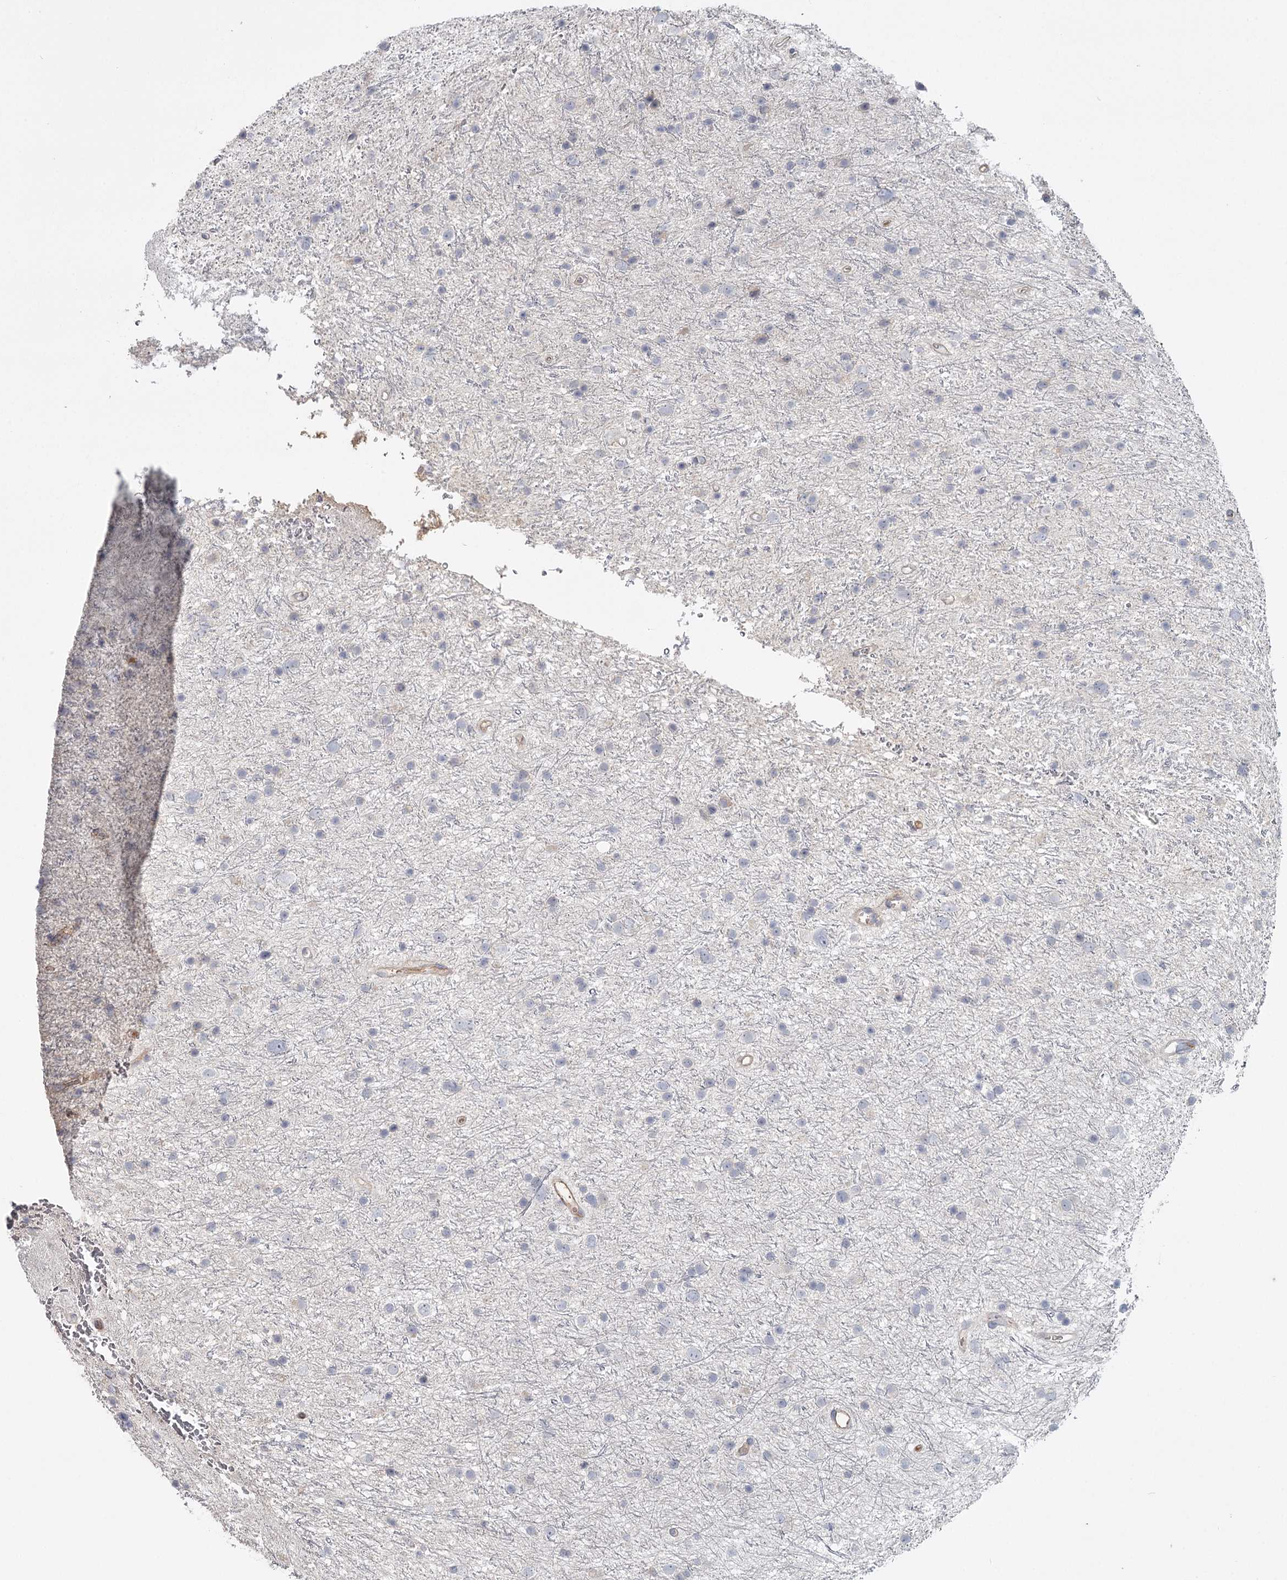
{"staining": {"intensity": "negative", "quantity": "none", "location": "none"}, "tissue": "glioma", "cell_type": "Tumor cells", "image_type": "cancer", "snomed": [{"axis": "morphology", "description": "Glioma, malignant, Low grade"}, {"axis": "topography", "description": "Cerebral cortex"}], "caption": "Immunohistochemistry (IHC) of glioma displays no positivity in tumor cells.", "gene": "DHRS9", "patient": {"sex": "female", "age": 39}}